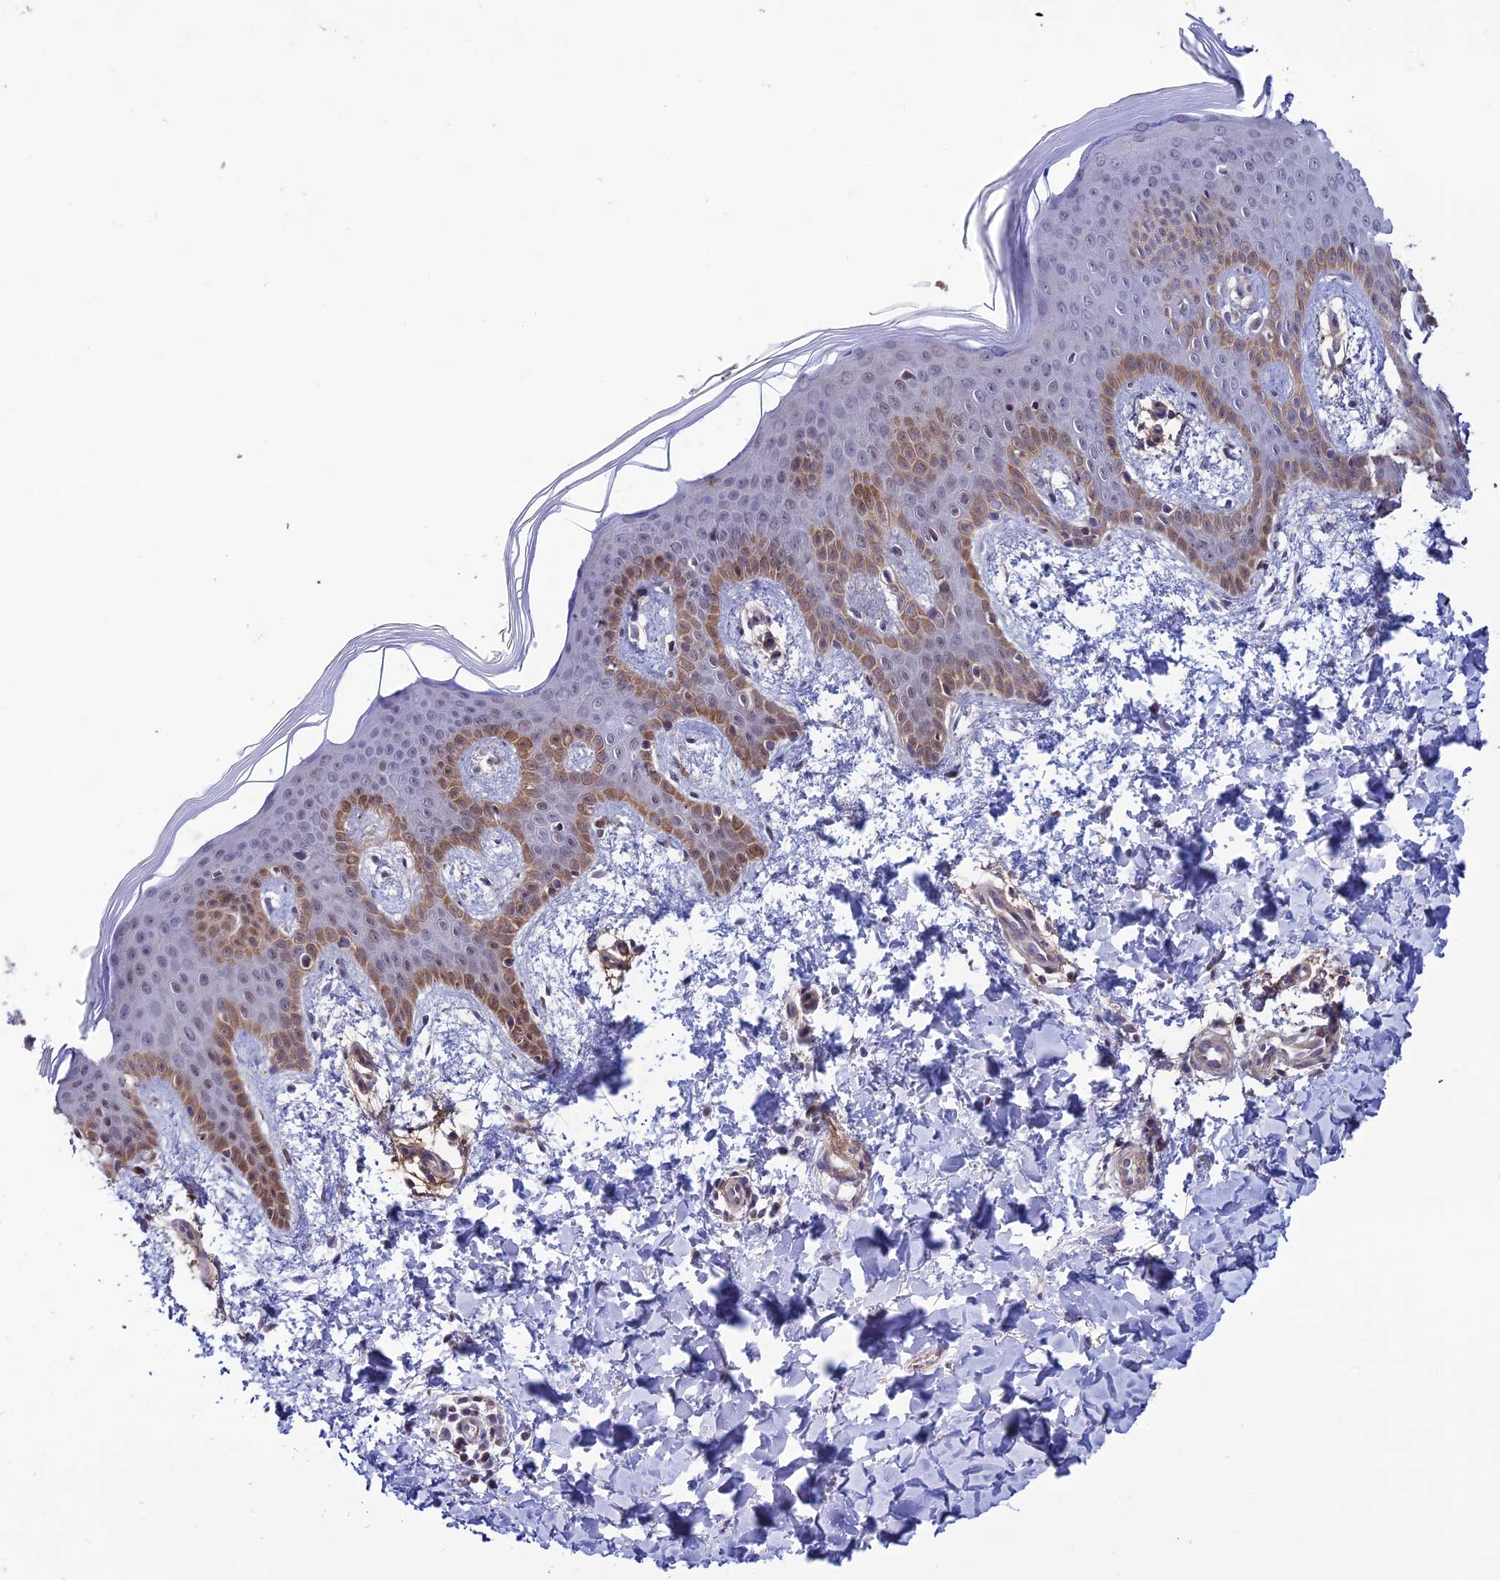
{"staining": {"intensity": "negative", "quantity": "none", "location": "none"}, "tissue": "skin", "cell_type": "Fibroblasts", "image_type": "normal", "snomed": [{"axis": "morphology", "description": "Normal tissue, NOS"}, {"axis": "topography", "description": "Skin"}], "caption": "Human skin stained for a protein using immunohistochemistry (IHC) demonstrates no positivity in fibroblasts.", "gene": "COL6A6", "patient": {"sex": "male", "age": 36}}